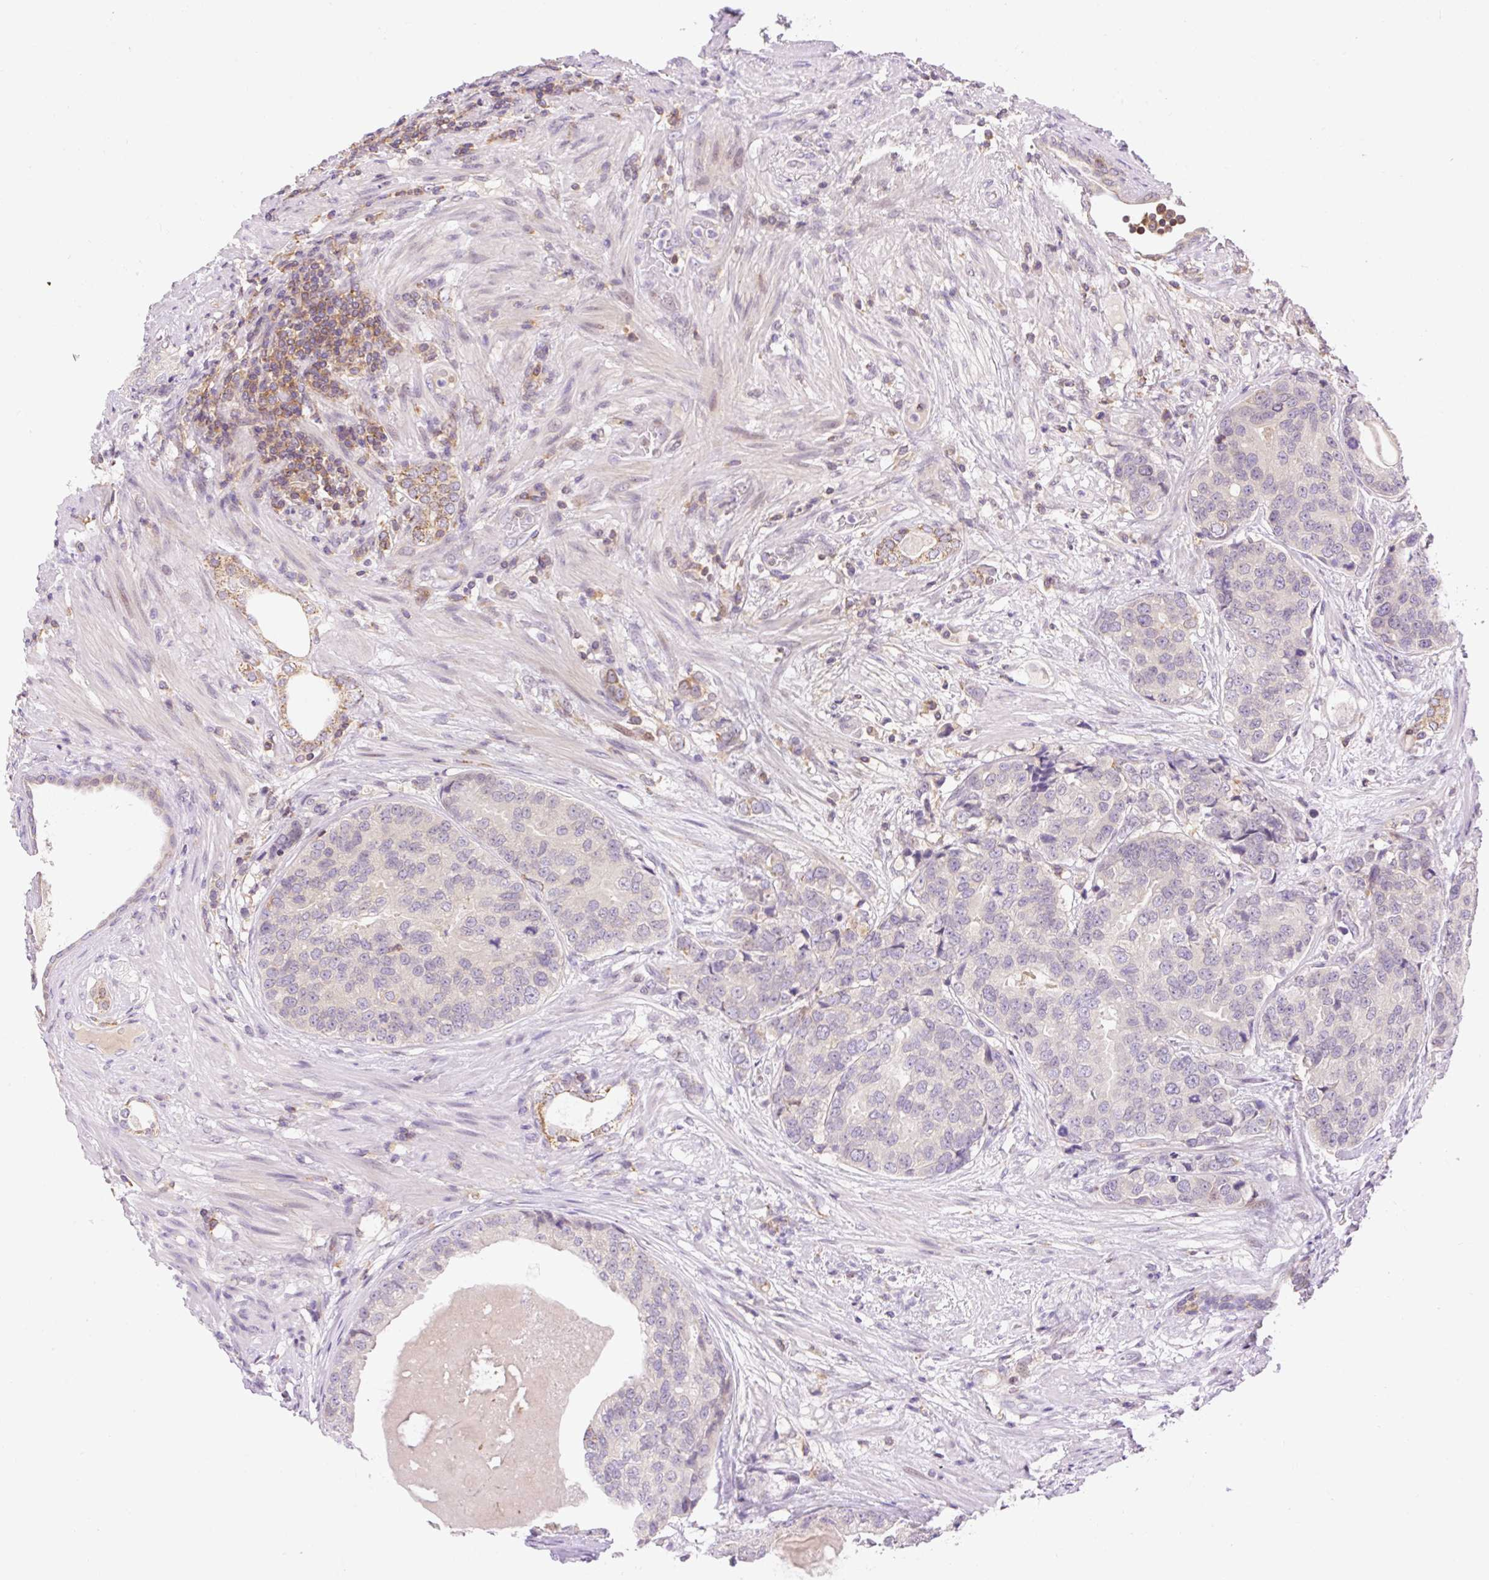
{"staining": {"intensity": "negative", "quantity": "none", "location": "none"}, "tissue": "prostate cancer", "cell_type": "Tumor cells", "image_type": "cancer", "snomed": [{"axis": "morphology", "description": "Adenocarcinoma, High grade"}, {"axis": "topography", "description": "Prostate"}], "caption": "Immunohistochemical staining of human prostate cancer (adenocarcinoma (high-grade)) demonstrates no significant staining in tumor cells.", "gene": "CARD11", "patient": {"sex": "male", "age": 68}}